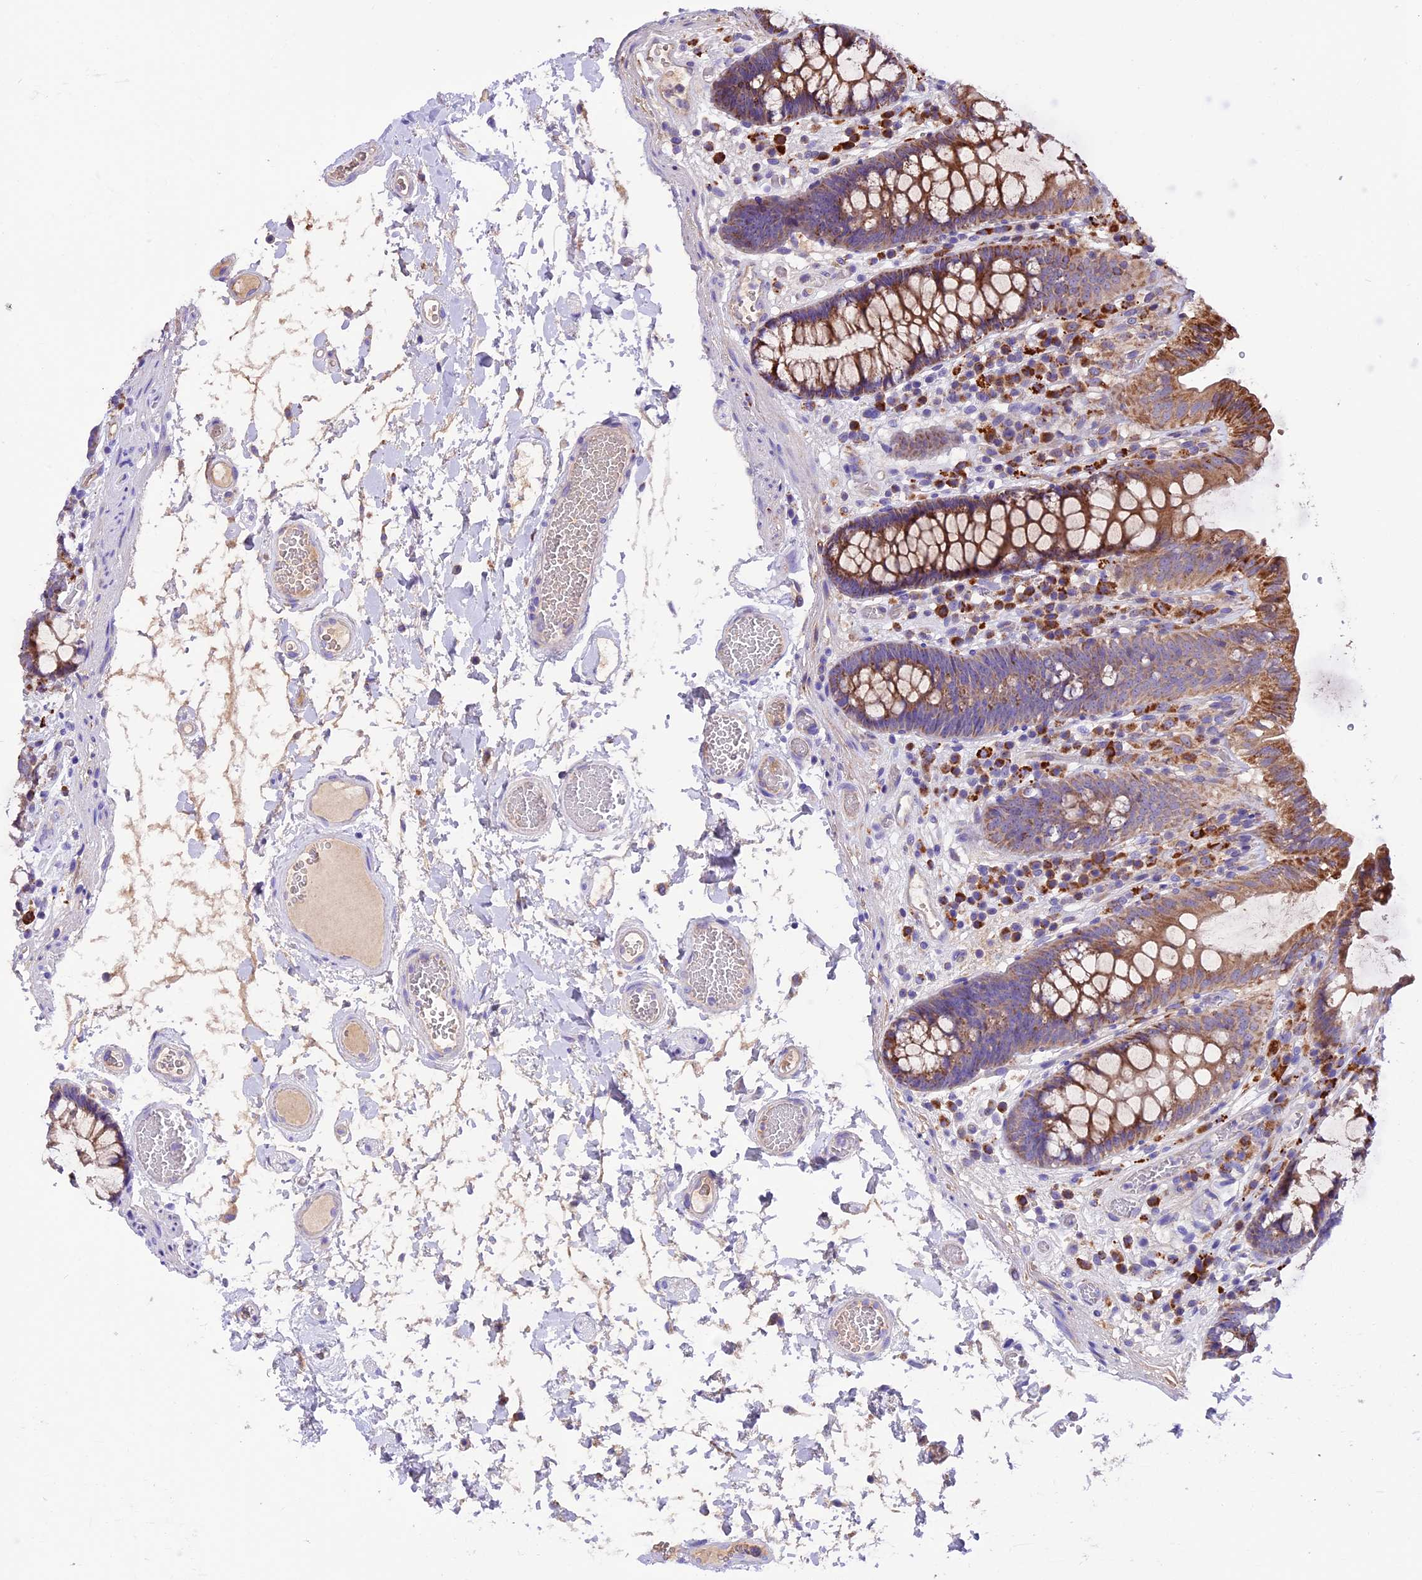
{"staining": {"intensity": "weak", "quantity": "<25%", "location": "cytoplasmic/membranous"}, "tissue": "colon", "cell_type": "Endothelial cells", "image_type": "normal", "snomed": [{"axis": "morphology", "description": "Normal tissue, NOS"}, {"axis": "topography", "description": "Colon"}], "caption": "The image shows no staining of endothelial cells in unremarkable colon. (Brightfield microscopy of DAB (3,3'-diaminobenzidine) immunohistochemistry at high magnification).", "gene": "METTL22", "patient": {"sex": "male", "age": 84}}